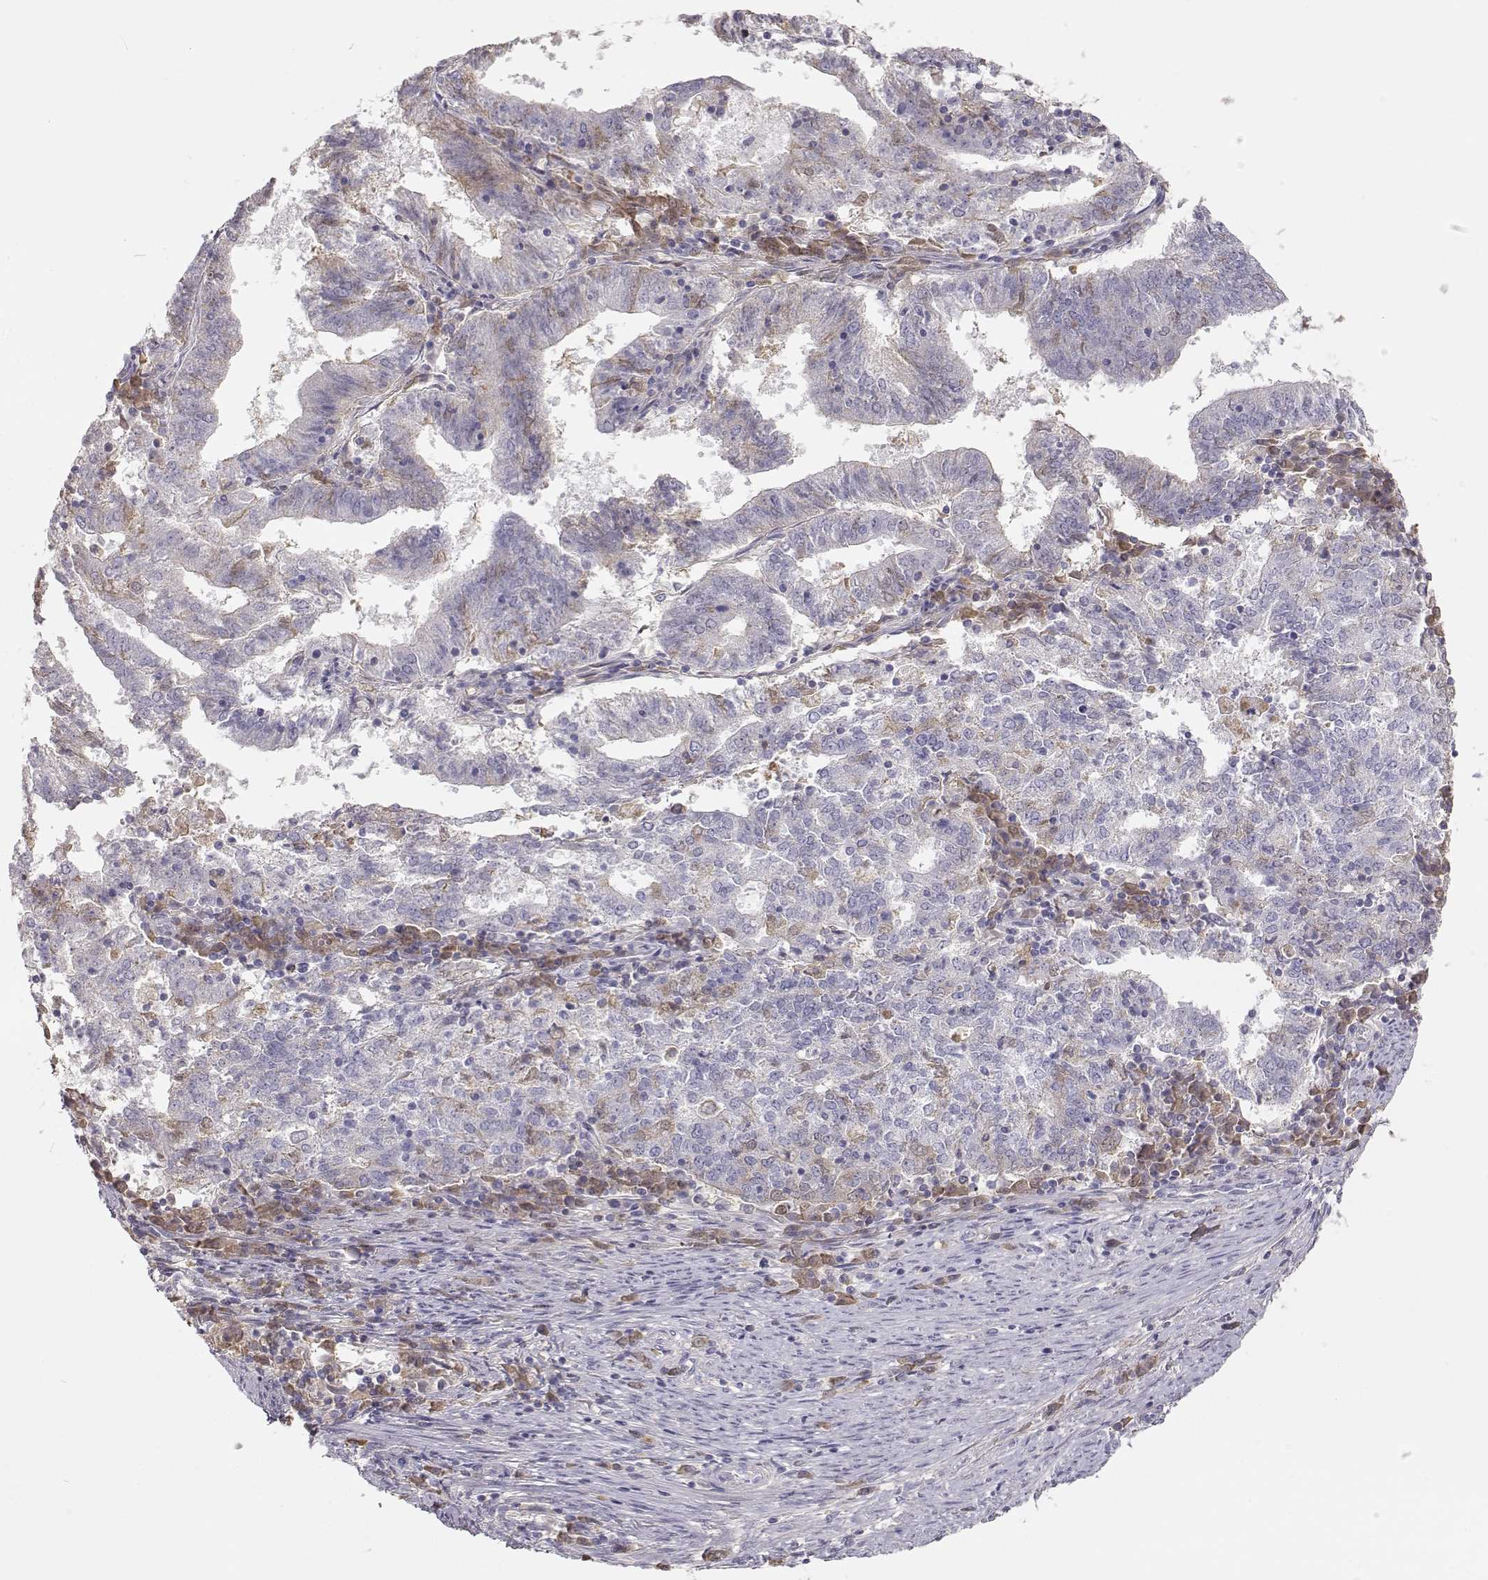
{"staining": {"intensity": "negative", "quantity": "none", "location": "none"}, "tissue": "endometrial cancer", "cell_type": "Tumor cells", "image_type": "cancer", "snomed": [{"axis": "morphology", "description": "Adenocarcinoma, NOS"}, {"axis": "topography", "description": "Endometrium"}], "caption": "Immunohistochemical staining of human adenocarcinoma (endometrial) demonstrates no significant expression in tumor cells.", "gene": "SLCO6A1", "patient": {"sex": "female", "age": 82}}